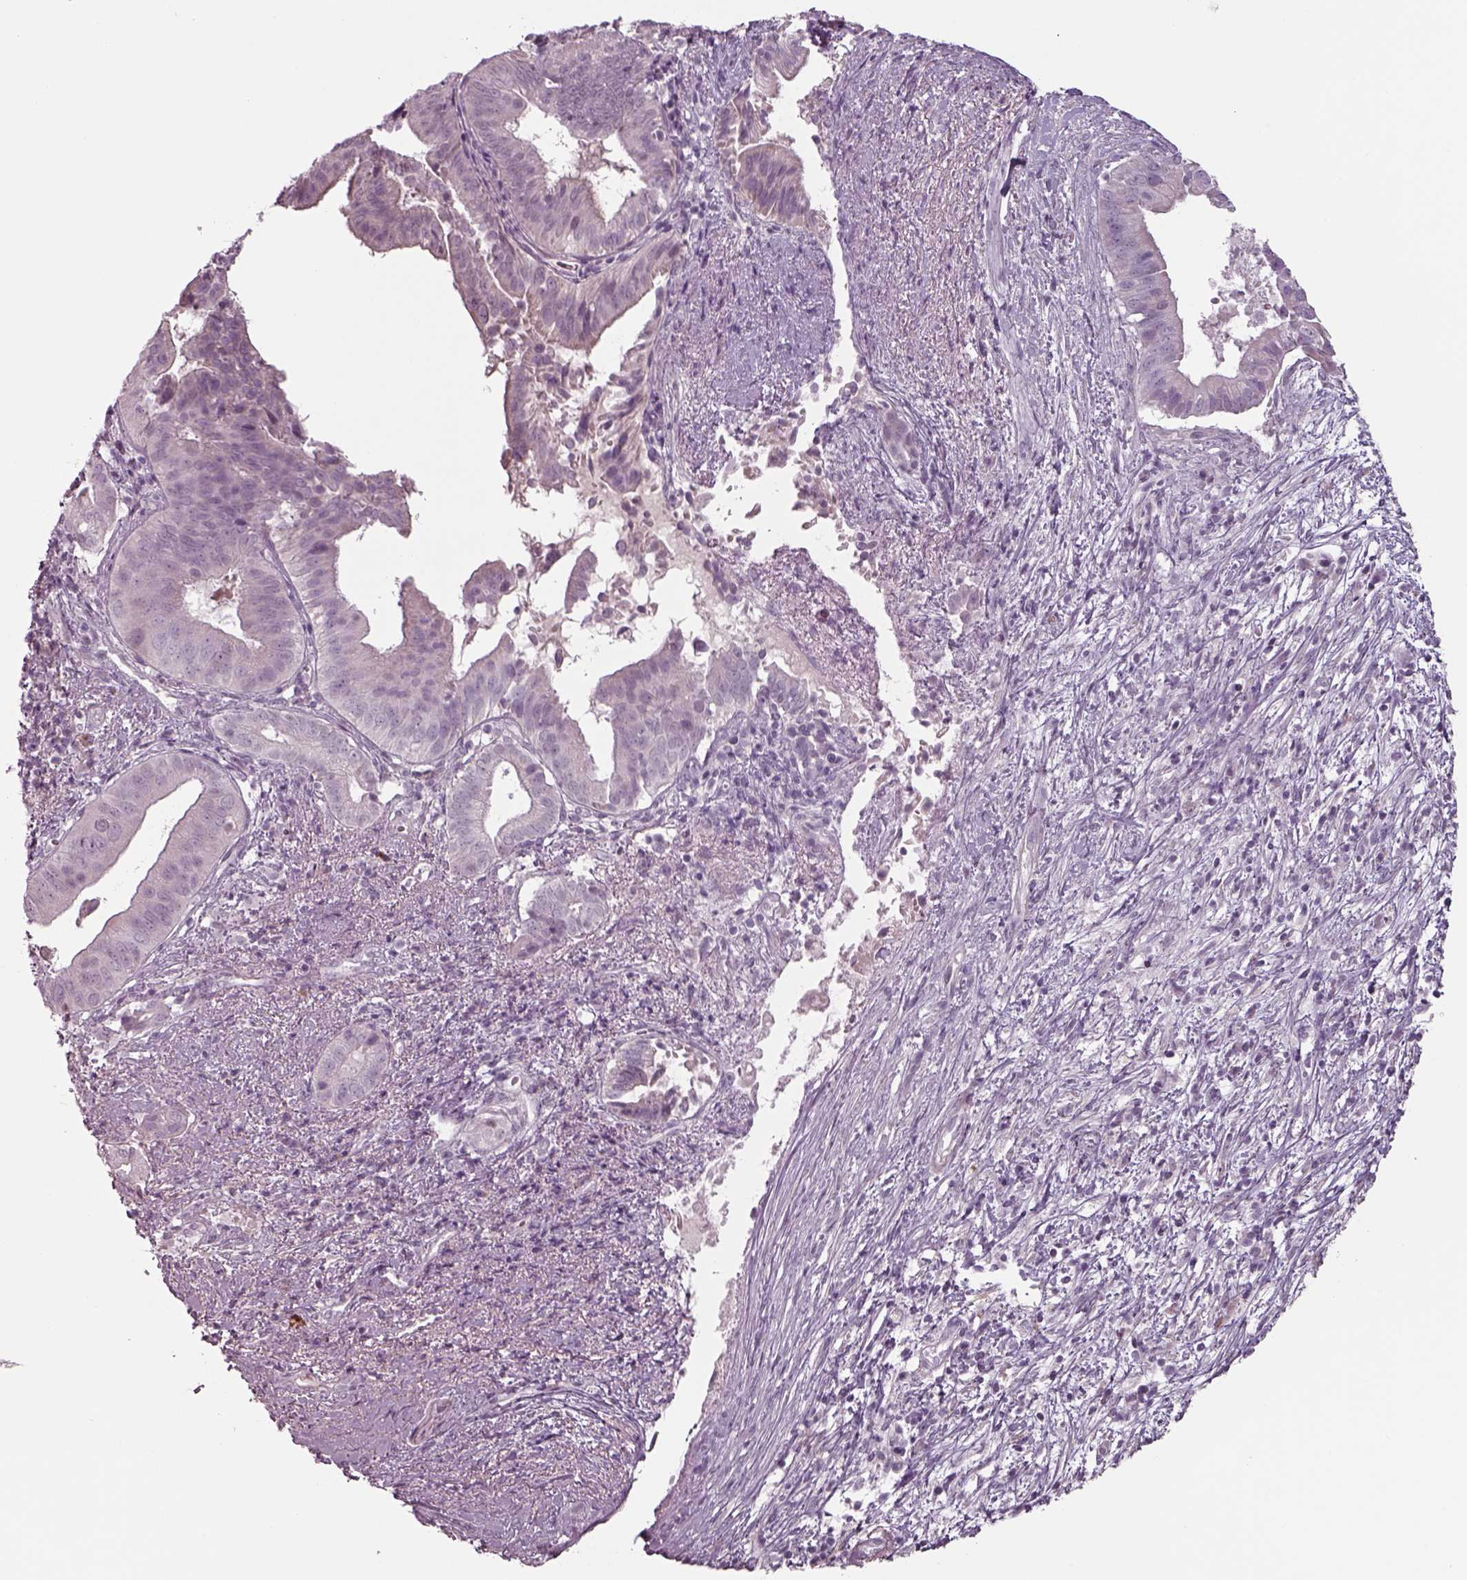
{"staining": {"intensity": "negative", "quantity": "none", "location": "none"}, "tissue": "pancreatic cancer", "cell_type": "Tumor cells", "image_type": "cancer", "snomed": [{"axis": "morphology", "description": "Adenocarcinoma, NOS"}, {"axis": "topography", "description": "Pancreas"}], "caption": "The image displays no significant positivity in tumor cells of pancreatic cancer.", "gene": "SEPTIN14", "patient": {"sex": "male", "age": 61}}